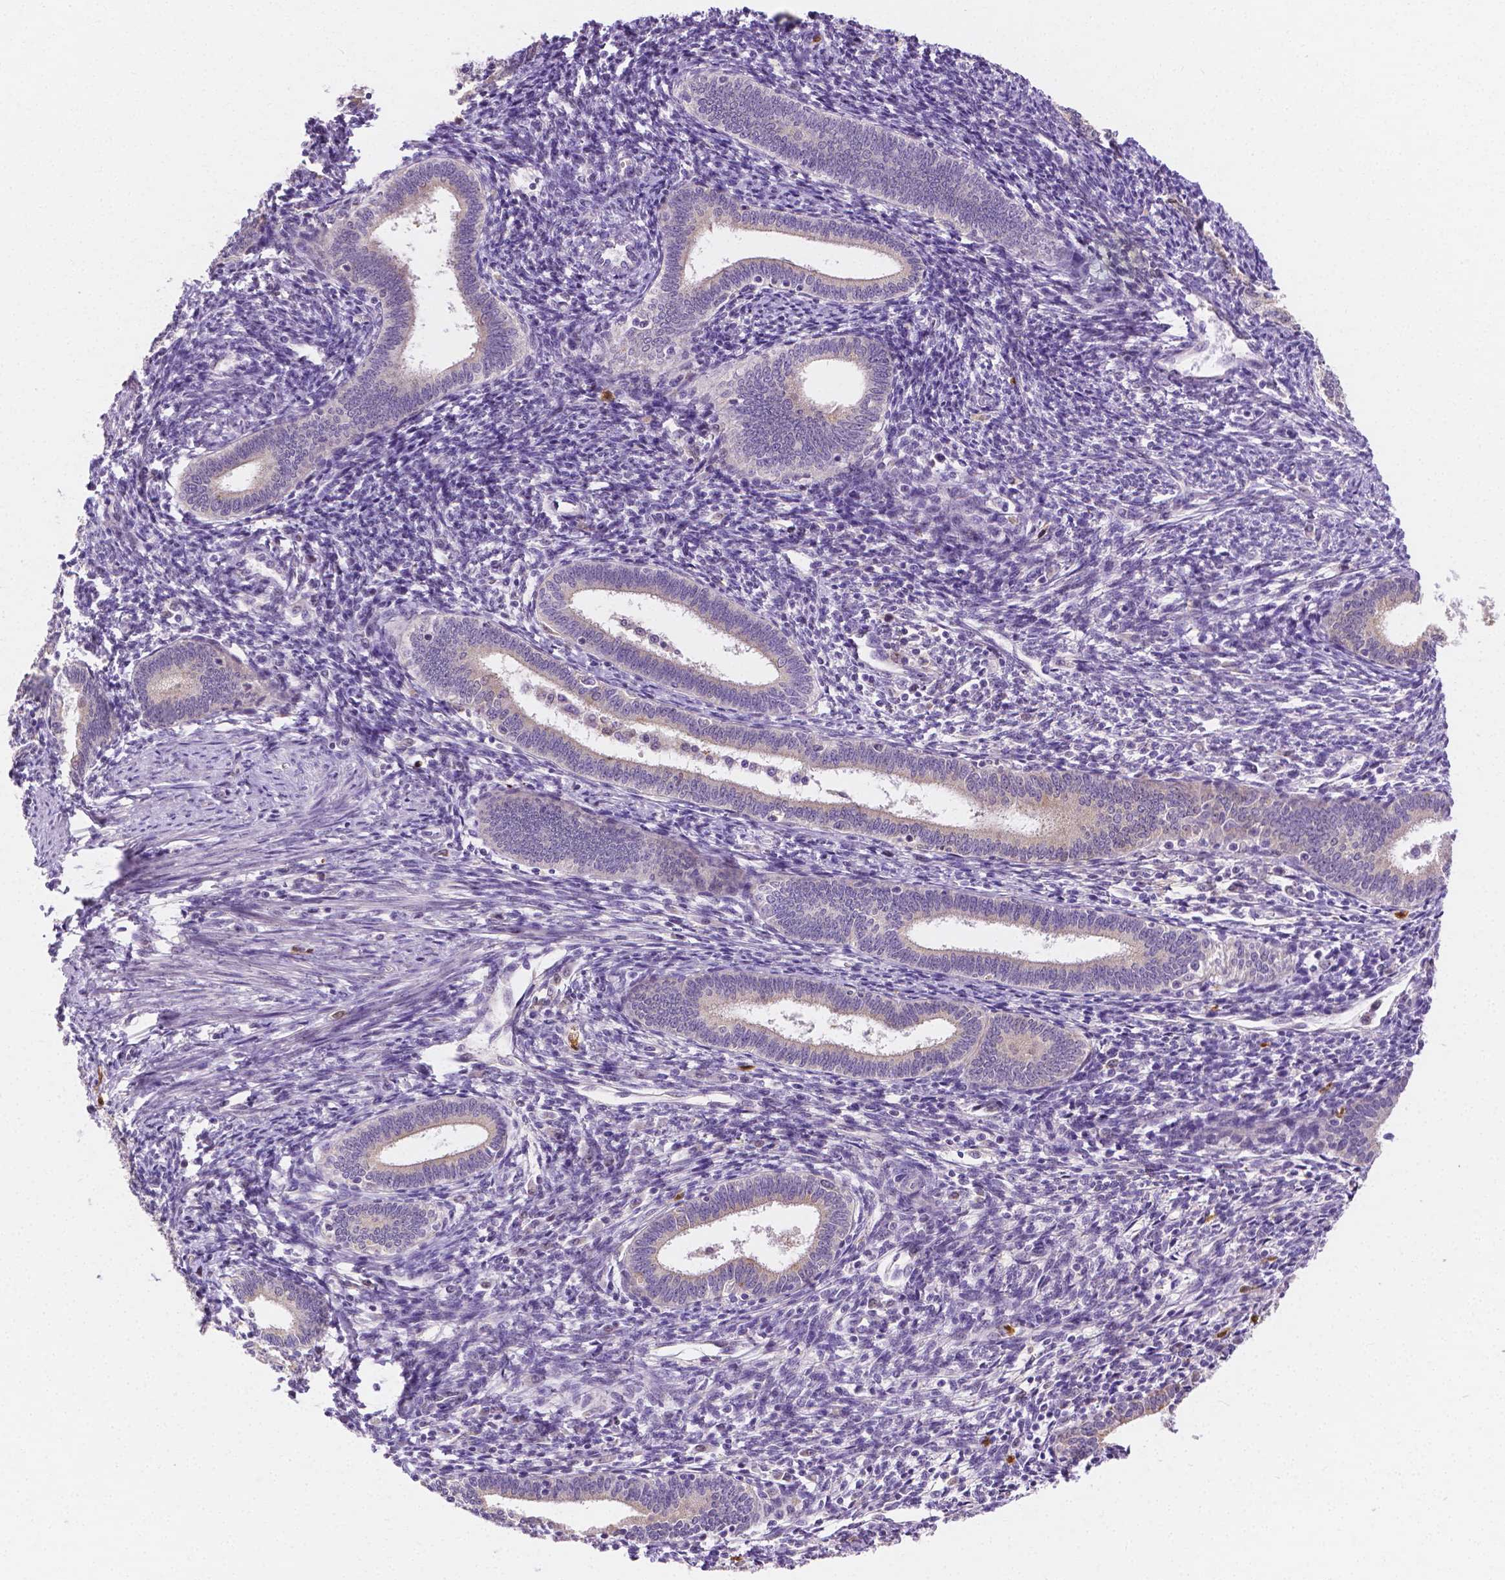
{"staining": {"intensity": "negative", "quantity": "none", "location": "none"}, "tissue": "endometrium", "cell_type": "Cells in endometrial stroma", "image_type": "normal", "snomed": [{"axis": "morphology", "description": "Normal tissue, NOS"}, {"axis": "topography", "description": "Endometrium"}], "caption": "A micrograph of endometrium stained for a protein reveals no brown staining in cells in endometrial stroma.", "gene": "ZNRD2", "patient": {"sex": "female", "age": 41}}